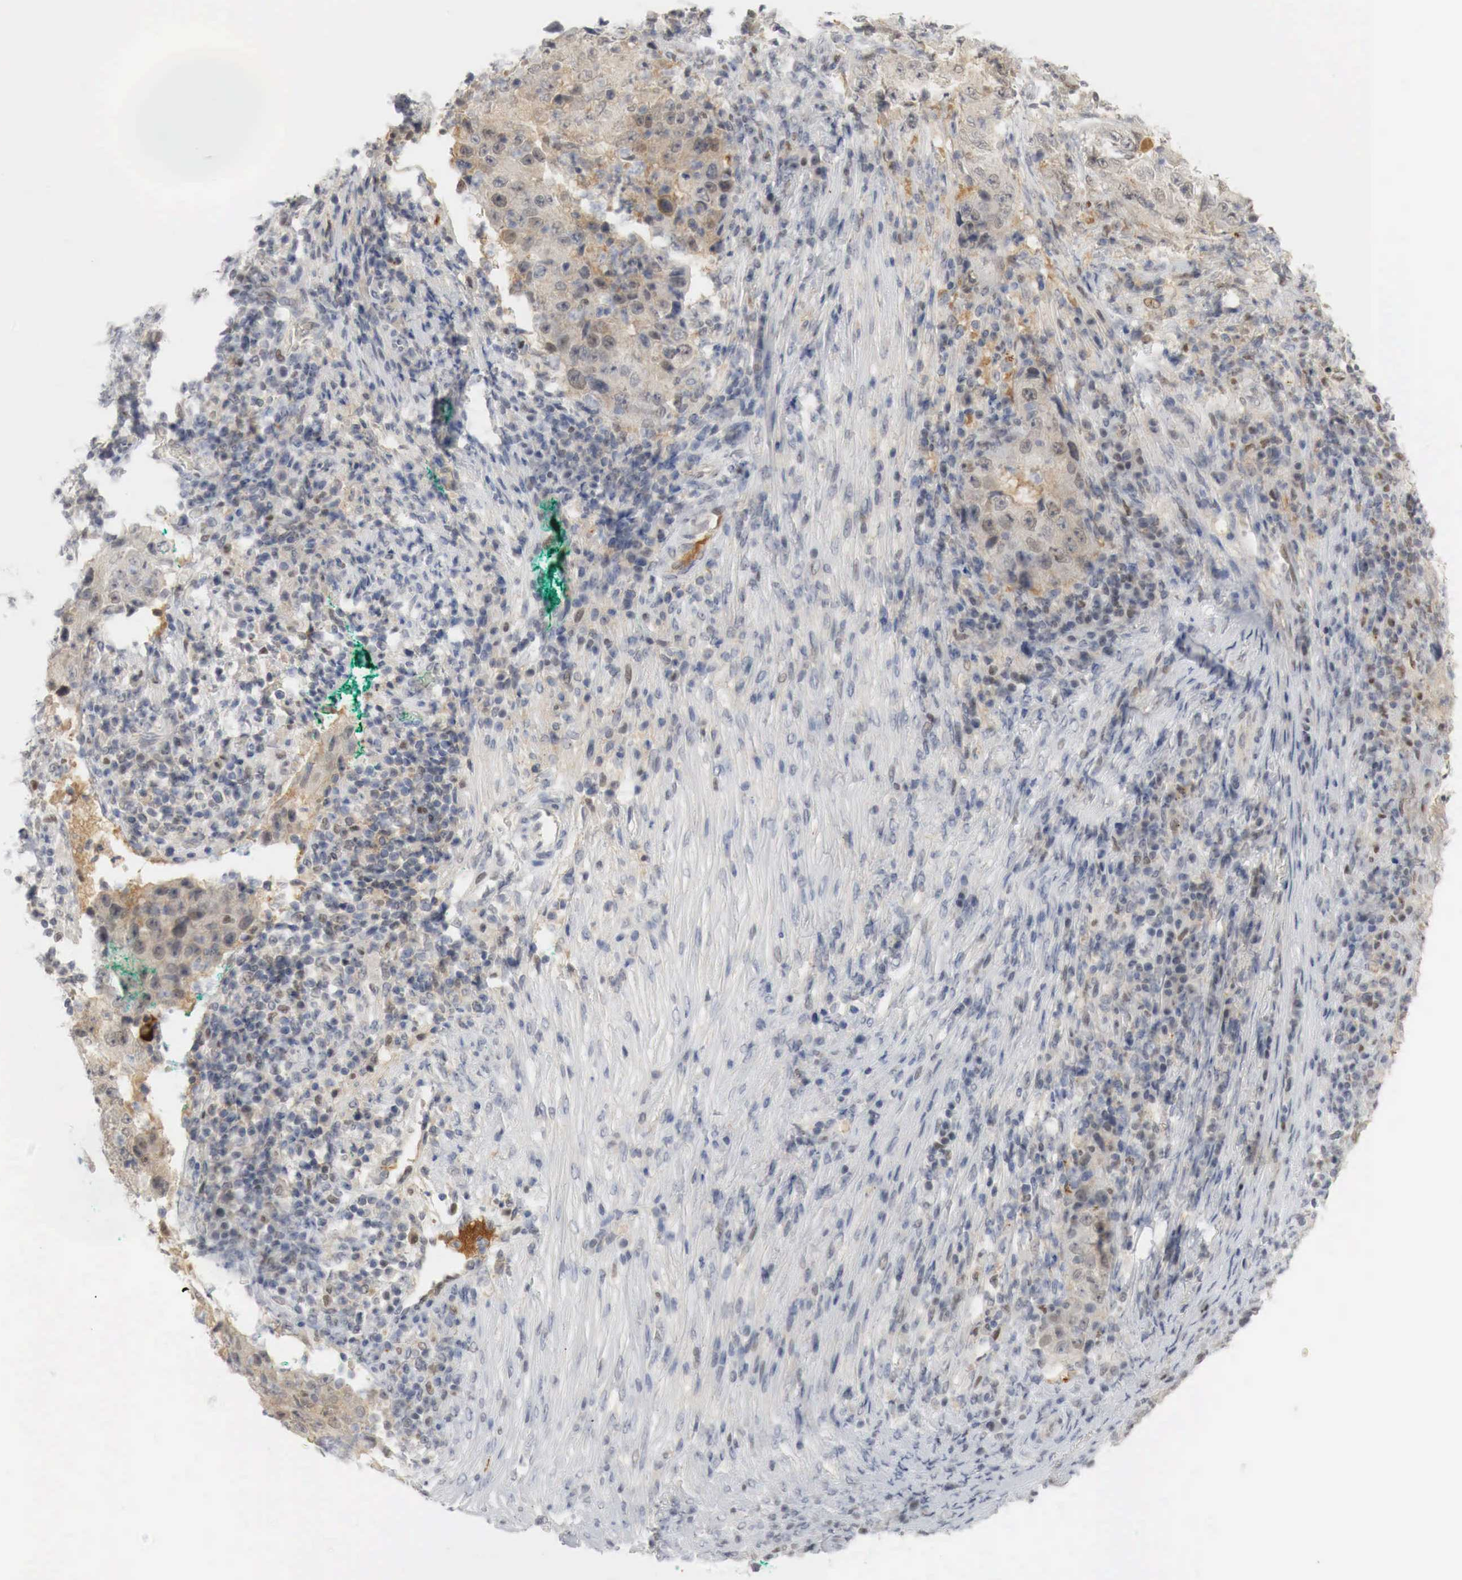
{"staining": {"intensity": "weak", "quantity": "25%-75%", "location": "cytoplasmic/membranous,nuclear"}, "tissue": "lung cancer", "cell_type": "Tumor cells", "image_type": "cancer", "snomed": [{"axis": "morphology", "description": "Squamous cell carcinoma, NOS"}, {"axis": "topography", "description": "Lung"}], "caption": "The immunohistochemical stain highlights weak cytoplasmic/membranous and nuclear expression in tumor cells of lung cancer (squamous cell carcinoma) tissue.", "gene": "MYC", "patient": {"sex": "male", "age": 64}}